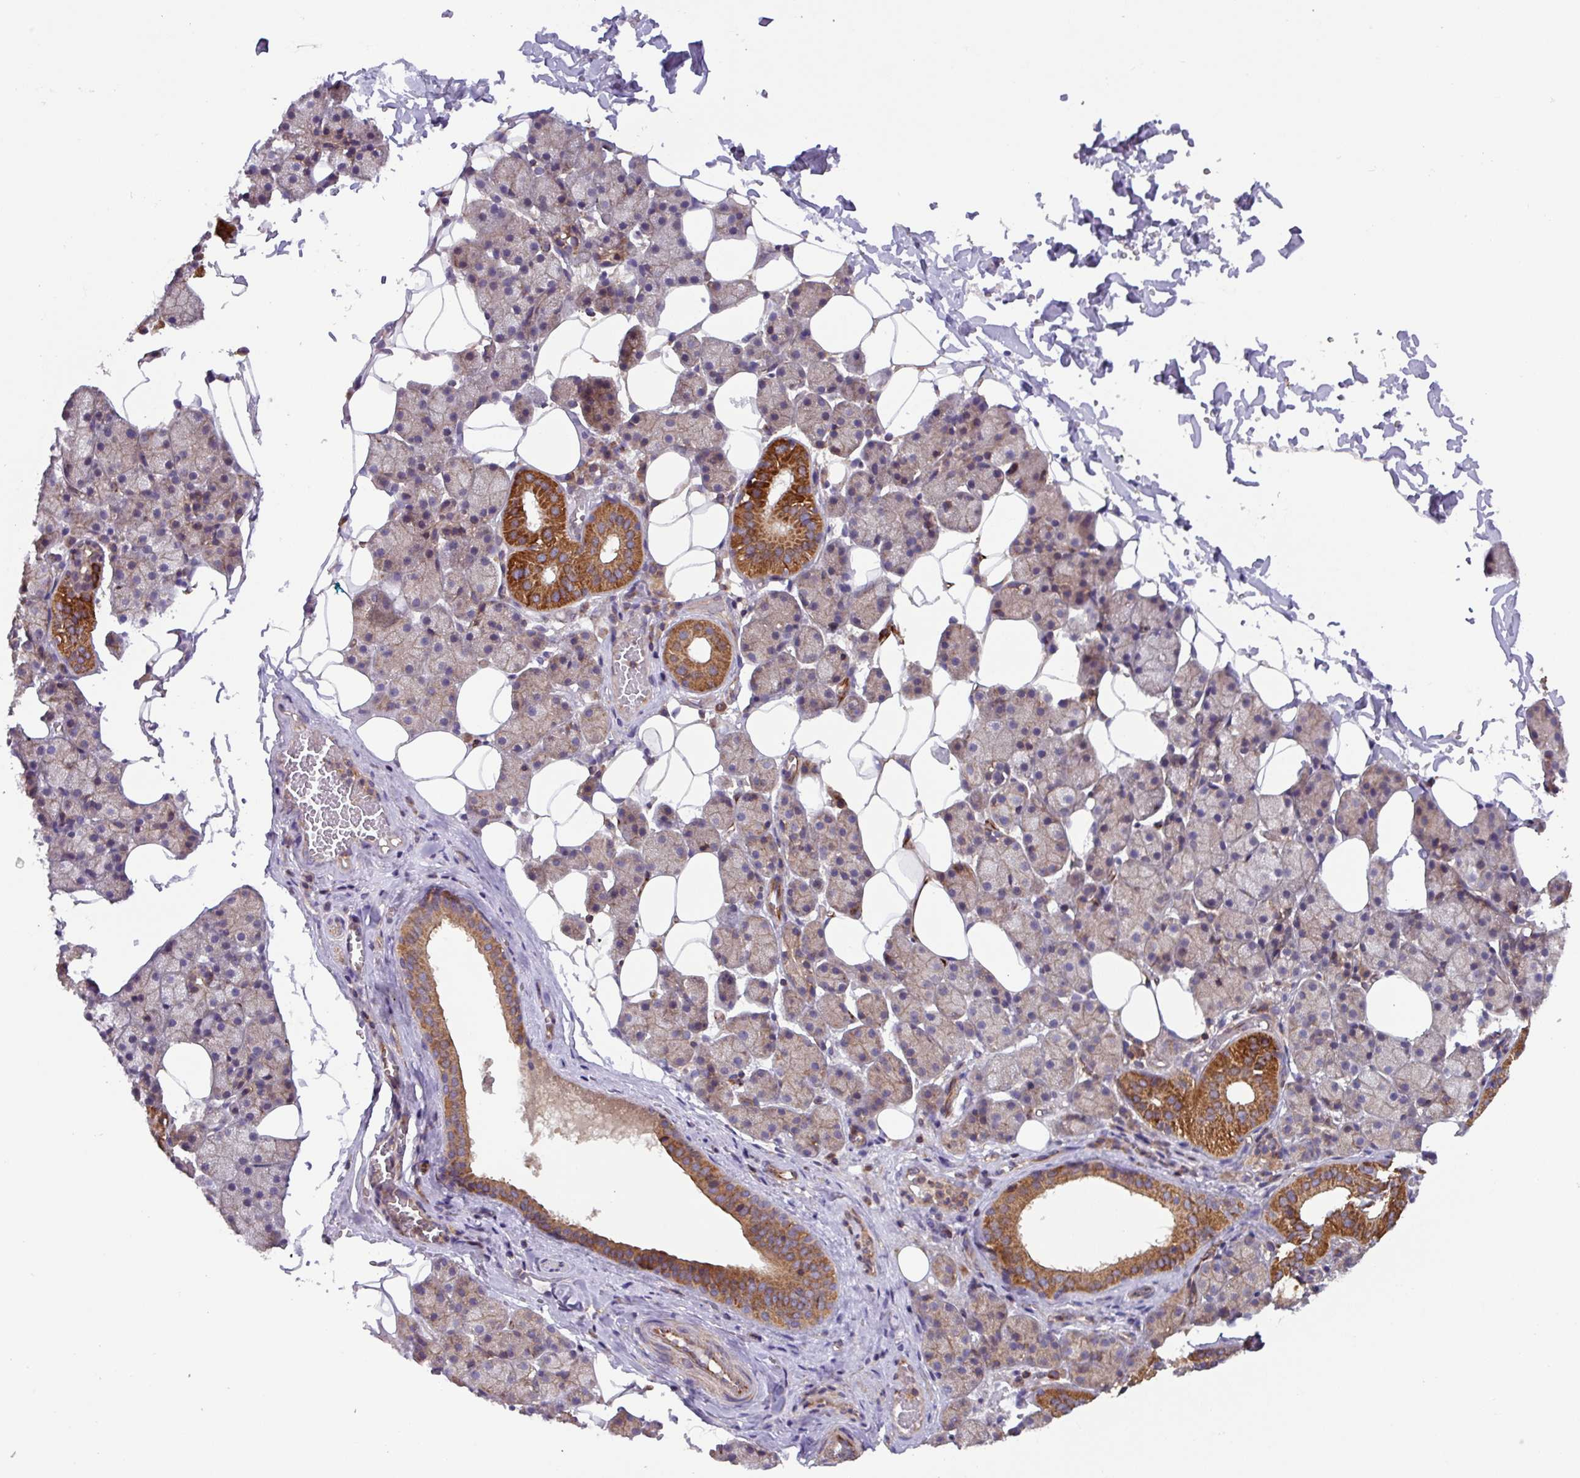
{"staining": {"intensity": "strong", "quantity": "25%-75%", "location": "cytoplasmic/membranous"}, "tissue": "salivary gland", "cell_type": "Glandular cells", "image_type": "normal", "snomed": [{"axis": "morphology", "description": "Normal tissue, NOS"}, {"axis": "topography", "description": "Salivary gland"}], "caption": "The image shows immunohistochemical staining of benign salivary gland. There is strong cytoplasmic/membranous staining is identified in about 25%-75% of glandular cells.", "gene": "PLEKHD1", "patient": {"sex": "female", "age": 33}}